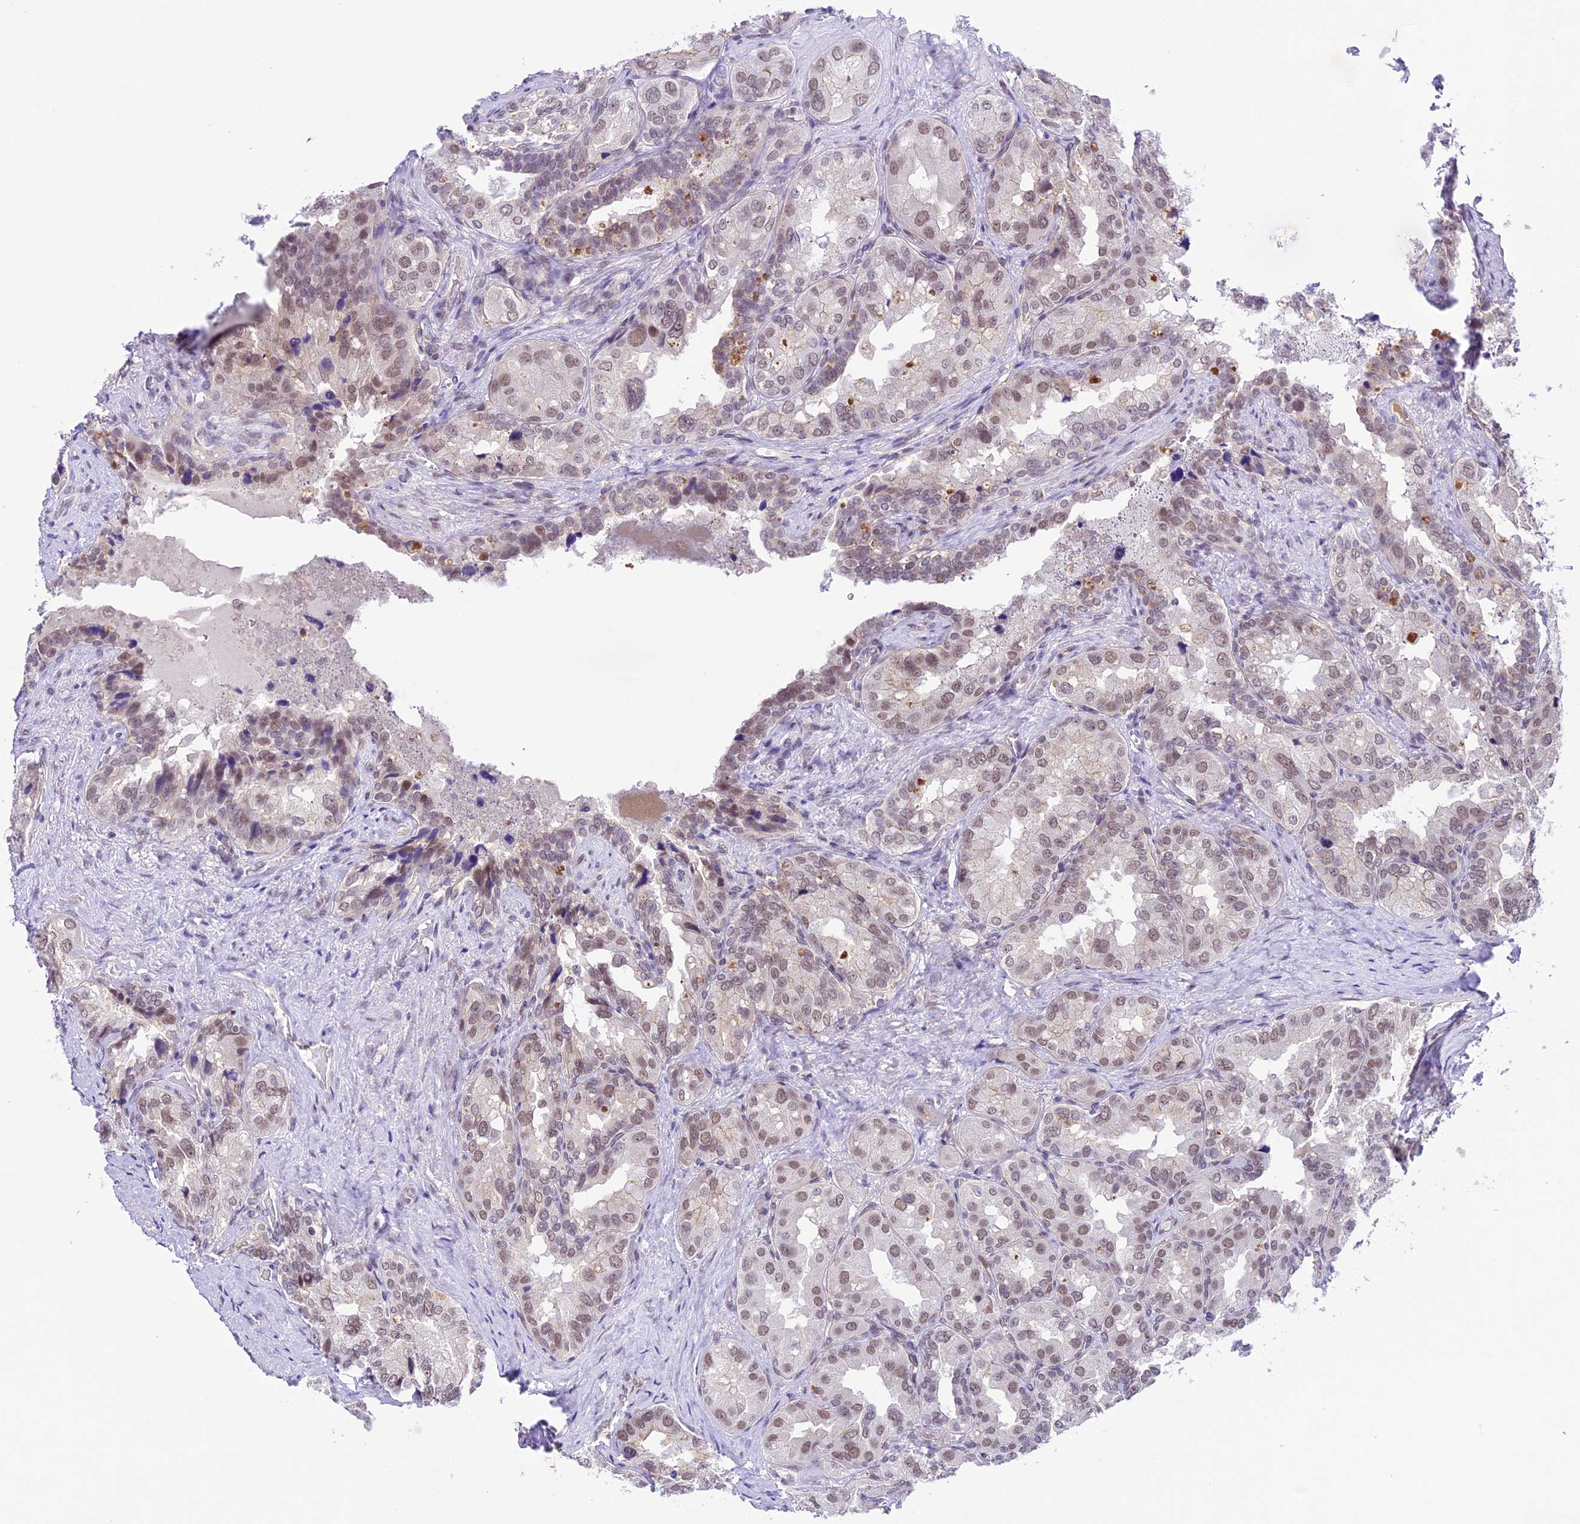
{"staining": {"intensity": "moderate", "quantity": "25%-75%", "location": "nuclear"}, "tissue": "seminal vesicle", "cell_type": "Glandular cells", "image_type": "normal", "snomed": [{"axis": "morphology", "description": "Normal tissue, NOS"}, {"axis": "topography", "description": "Seminal veicle"}, {"axis": "topography", "description": "Peripheral nerve tissue"}], "caption": "Immunohistochemistry (IHC) (DAB) staining of unremarkable seminal vesicle exhibits moderate nuclear protein staining in approximately 25%-75% of glandular cells.", "gene": "SHKBP1", "patient": {"sex": "male", "age": 67}}